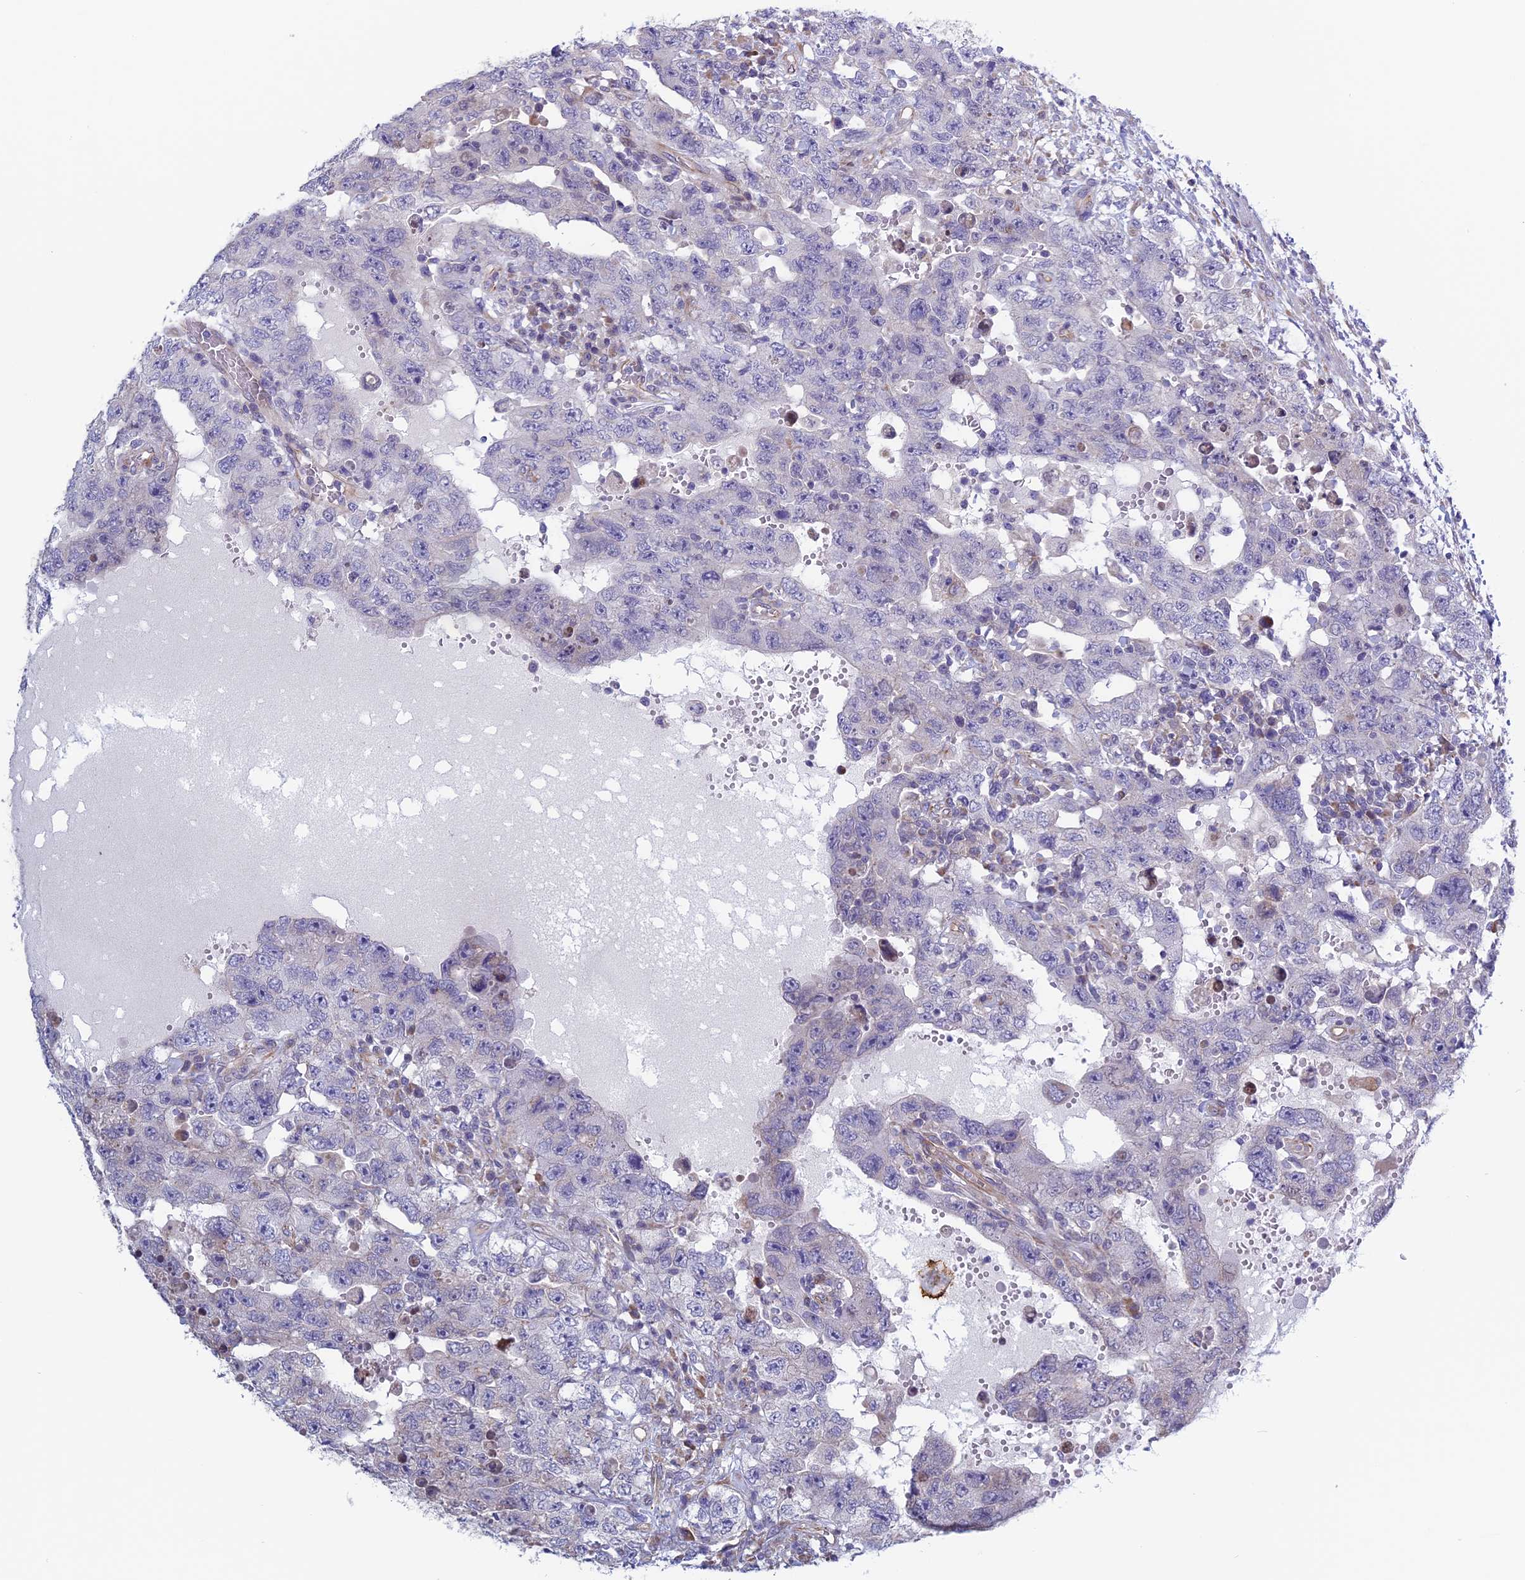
{"staining": {"intensity": "negative", "quantity": "none", "location": "none"}, "tissue": "testis cancer", "cell_type": "Tumor cells", "image_type": "cancer", "snomed": [{"axis": "morphology", "description": "Carcinoma, Embryonal, NOS"}, {"axis": "topography", "description": "Testis"}], "caption": "The photomicrograph displays no significant expression in tumor cells of testis cancer.", "gene": "BCL2L10", "patient": {"sex": "male", "age": 26}}